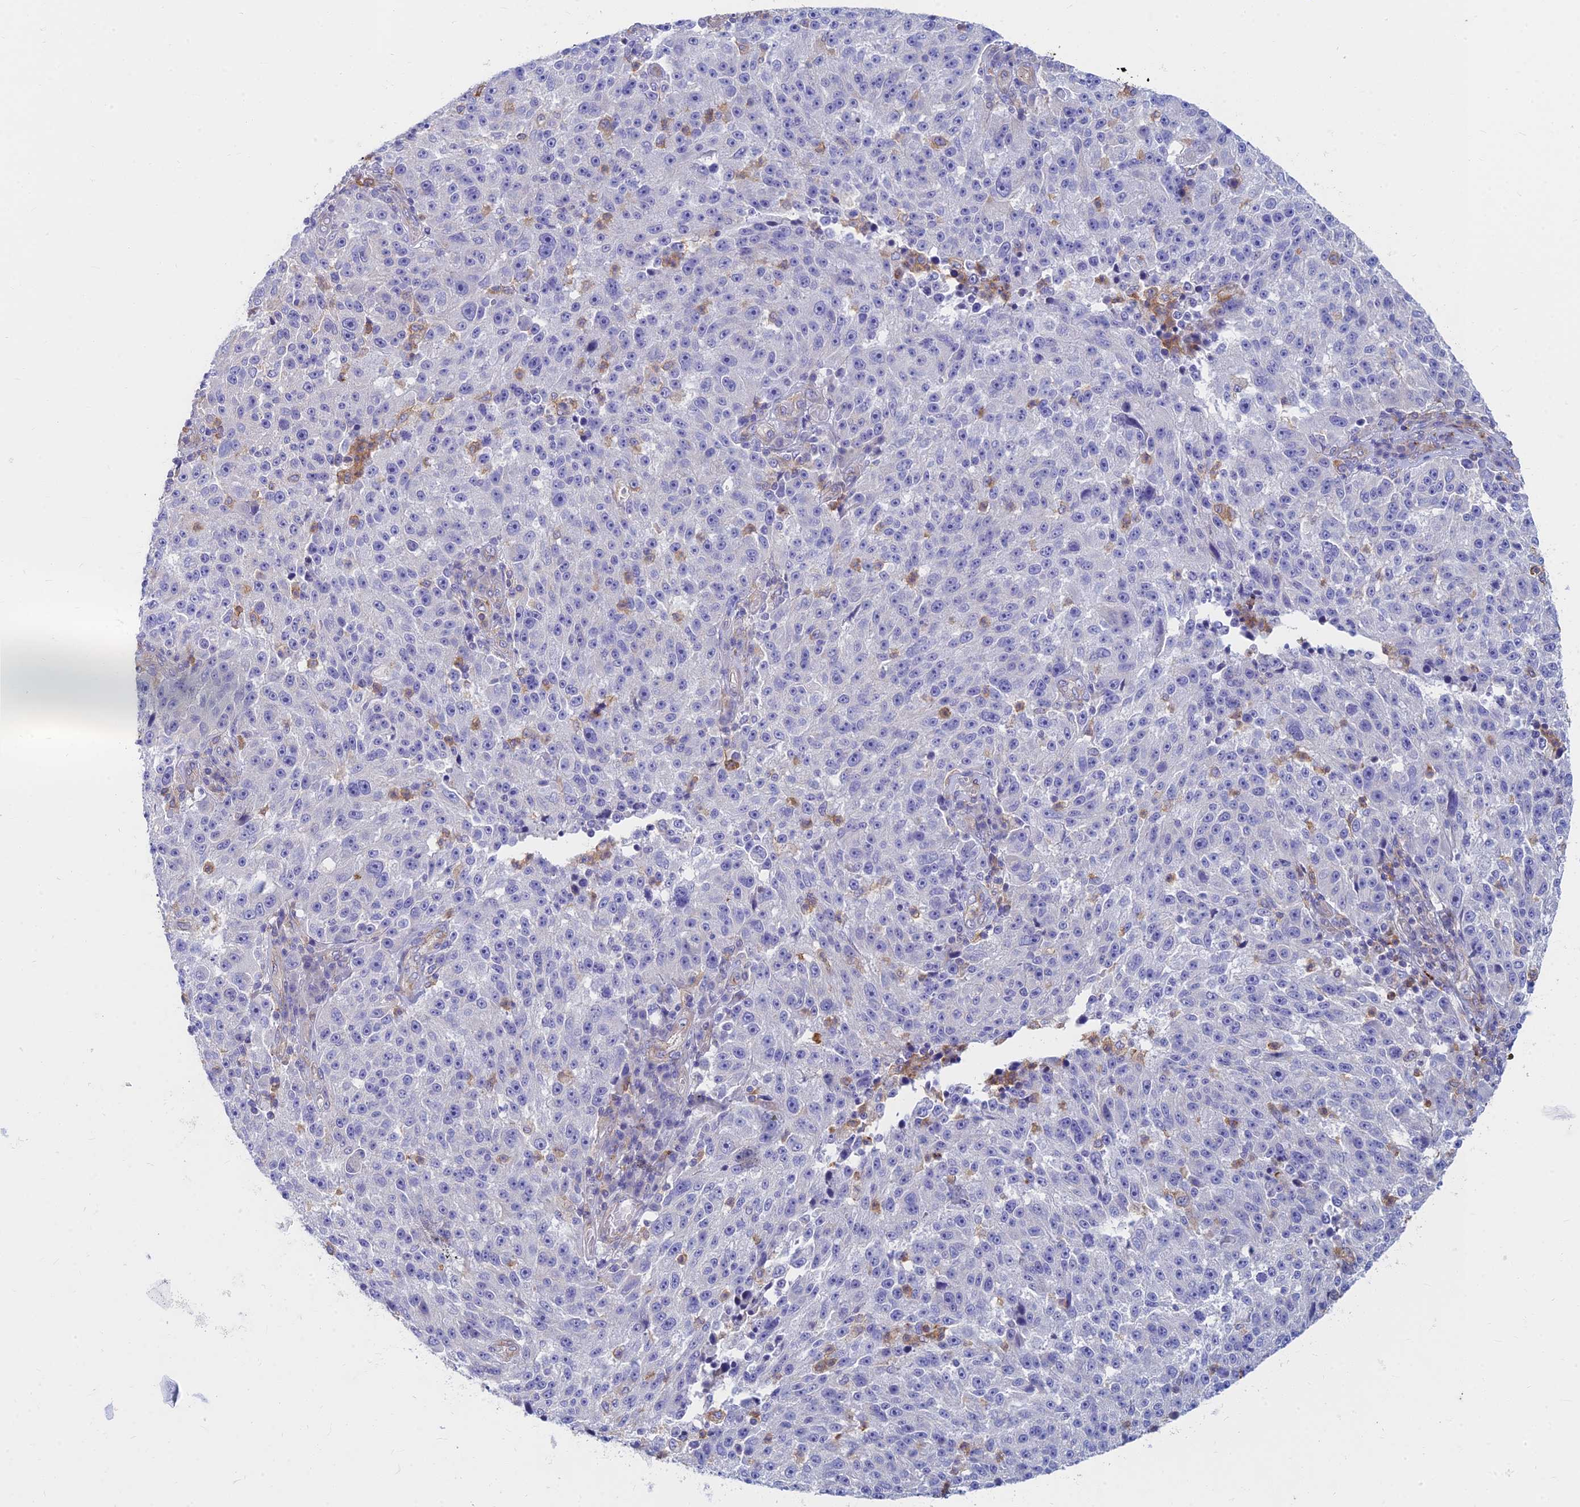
{"staining": {"intensity": "negative", "quantity": "none", "location": "none"}, "tissue": "melanoma", "cell_type": "Tumor cells", "image_type": "cancer", "snomed": [{"axis": "morphology", "description": "Malignant melanoma, NOS"}, {"axis": "topography", "description": "Skin"}], "caption": "This is a photomicrograph of immunohistochemistry staining of melanoma, which shows no expression in tumor cells.", "gene": "STRN4", "patient": {"sex": "male", "age": 53}}